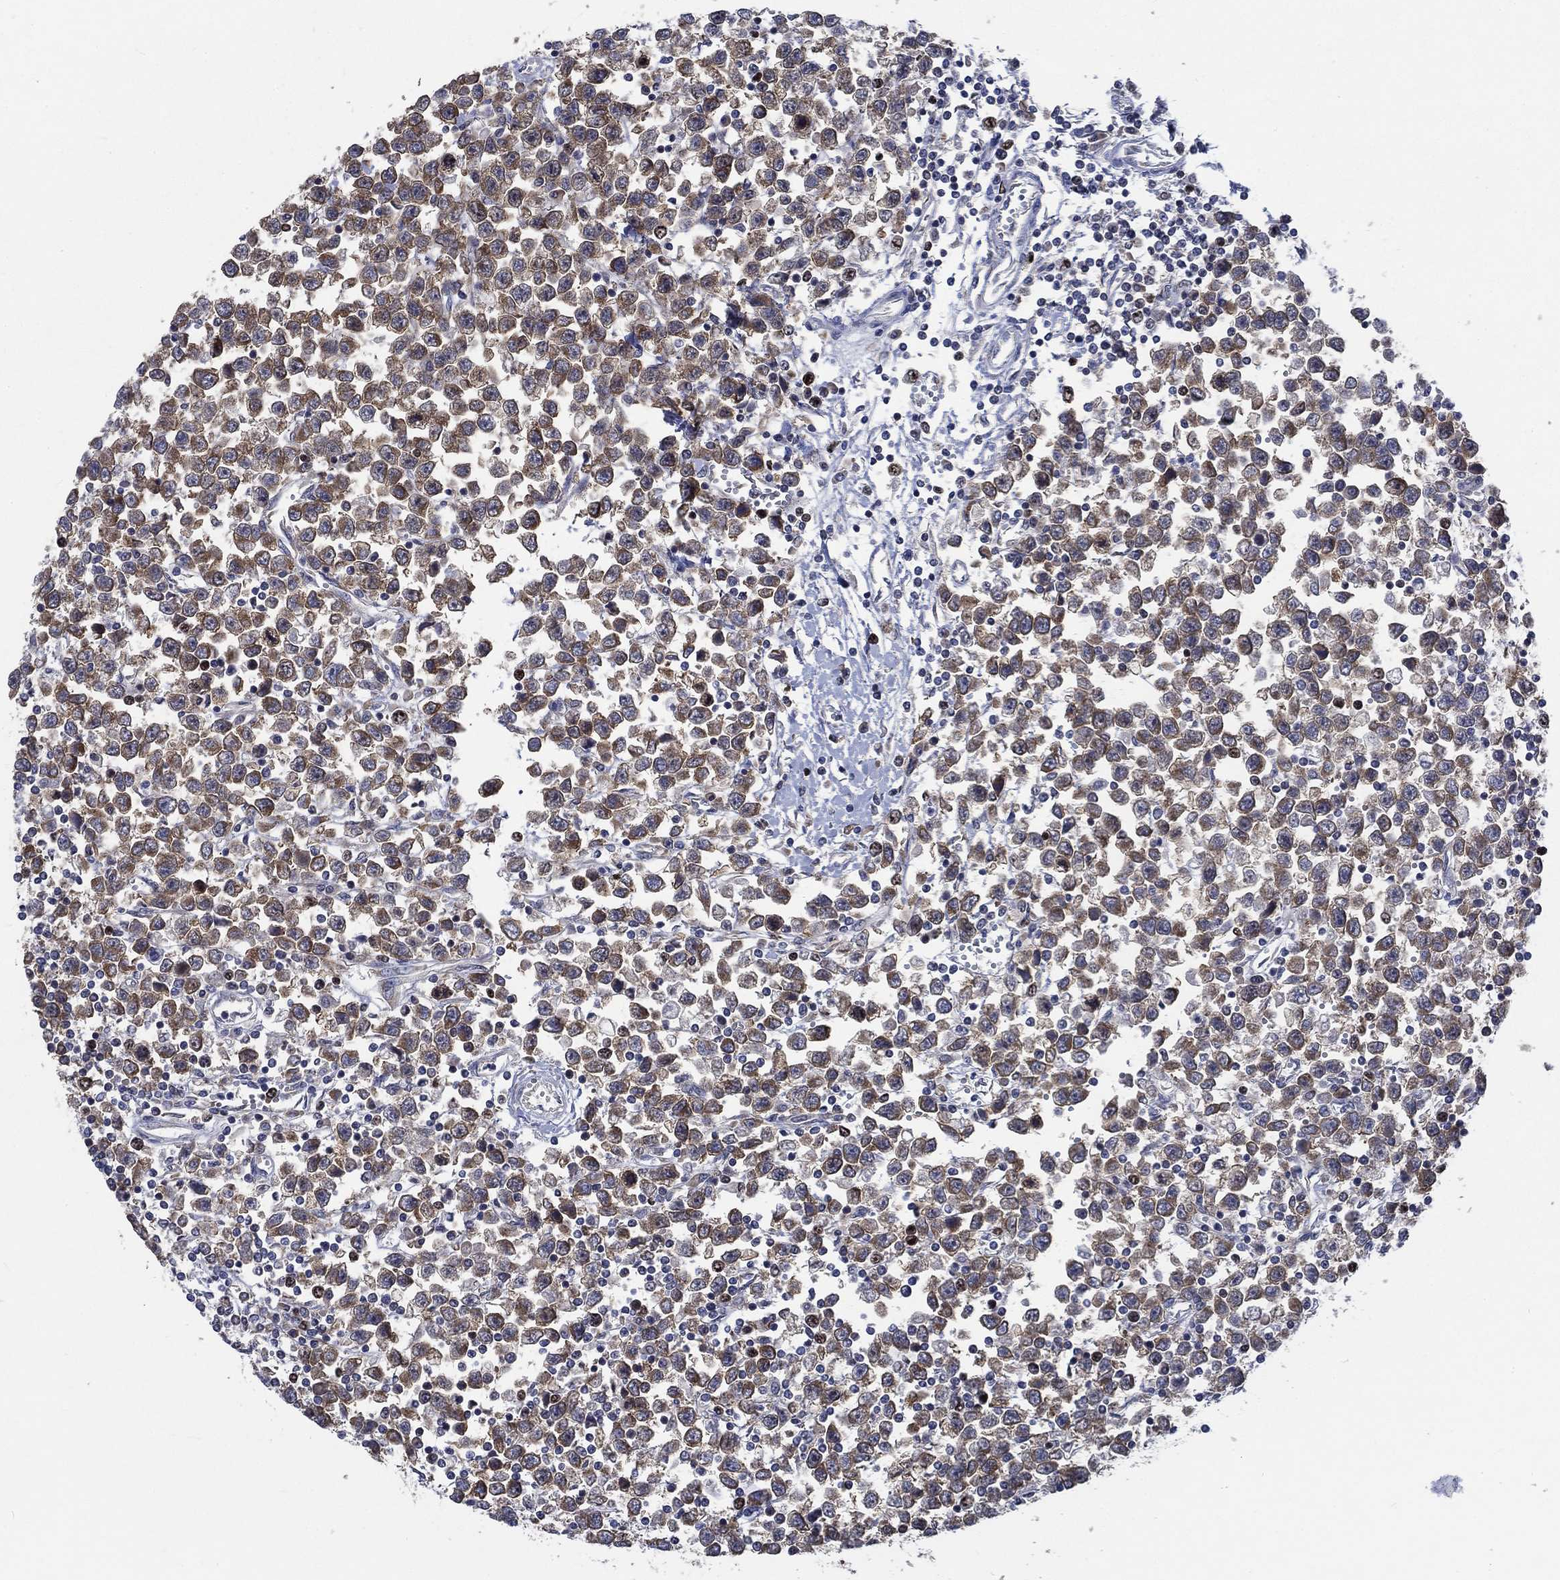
{"staining": {"intensity": "moderate", "quantity": "25%-75%", "location": "cytoplasmic/membranous"}, "tissue": "testis cancer", "cell_type": "Tumor cells", "image_type": "cancer", "snomed": [{"axis": "morphology", "description": "Seminoma, NOS"}, {"axis": "topography", "description": "Testis"}], "caption": "Seminoma (testis) stained with DAB (3,3'-diaminobenzidine) immunohistochemistry (IHC) shows medium levels of moderate cytoplasmic/membranous staining in about 25%-75% of tumor cells.", "gene": "MMP24", "patient": {"sex": "male", "age": 34}}